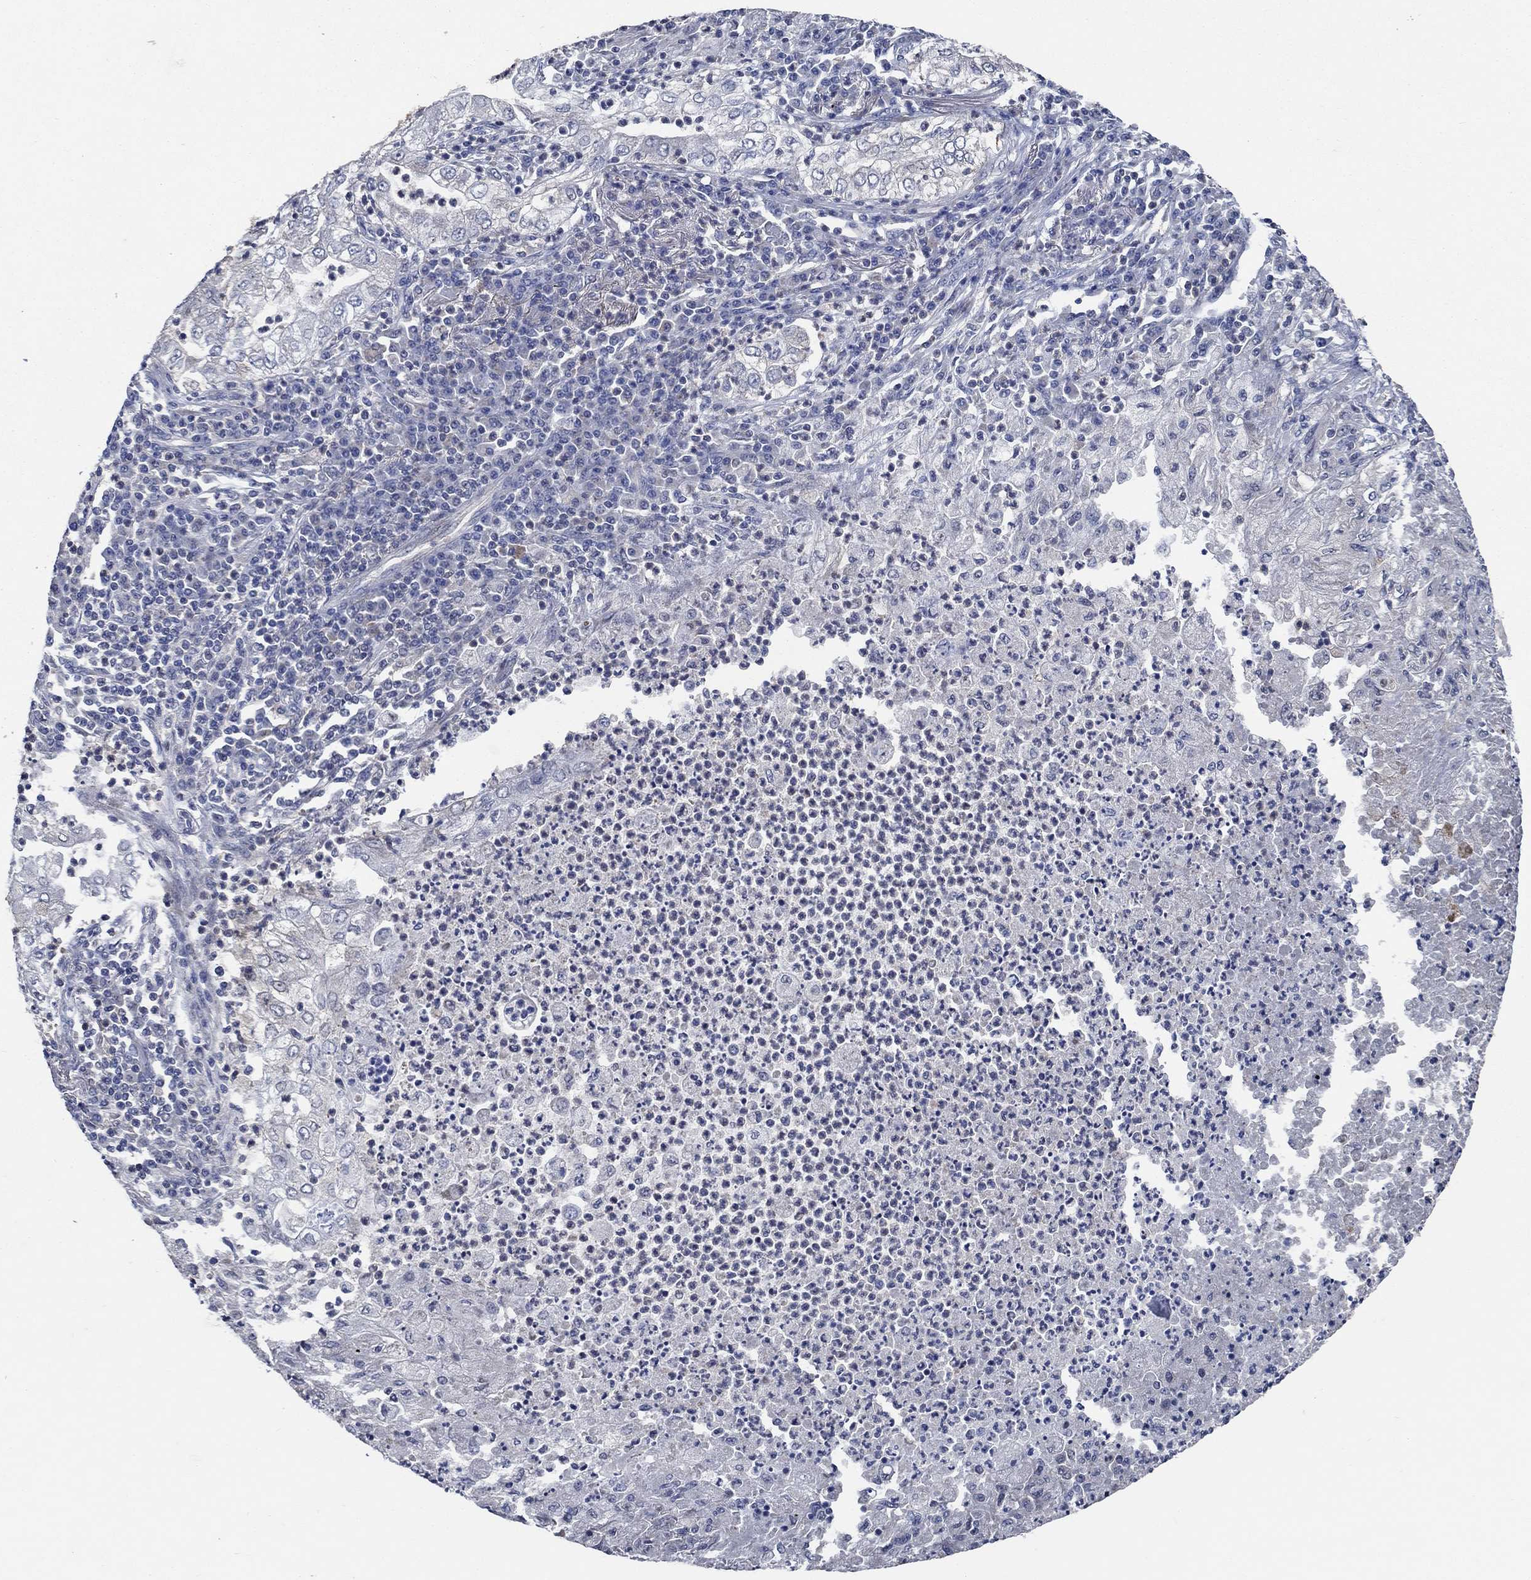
{"staining": {"intensity": "strong", "quantity": "<25%", "location": "cytoplasmic/membranous"}, "tissue": "lung cancer", "cell_type": "Tumor cells", "image_type": "cancer", "snomed": [{"axis": "morphology", "description": "Adenocarcinoma, NOS"}, {"axis": "topography", "description": "Lung"}], "caption": "Immunohistochemical staining of lung cancer (adenocarcinoma) displays medium levels of strong cytoplasmic/membranous positivity in about <25% of tumor cells.", "gene": "DACT1", "patient": {"sex": "female", "age": 73}}